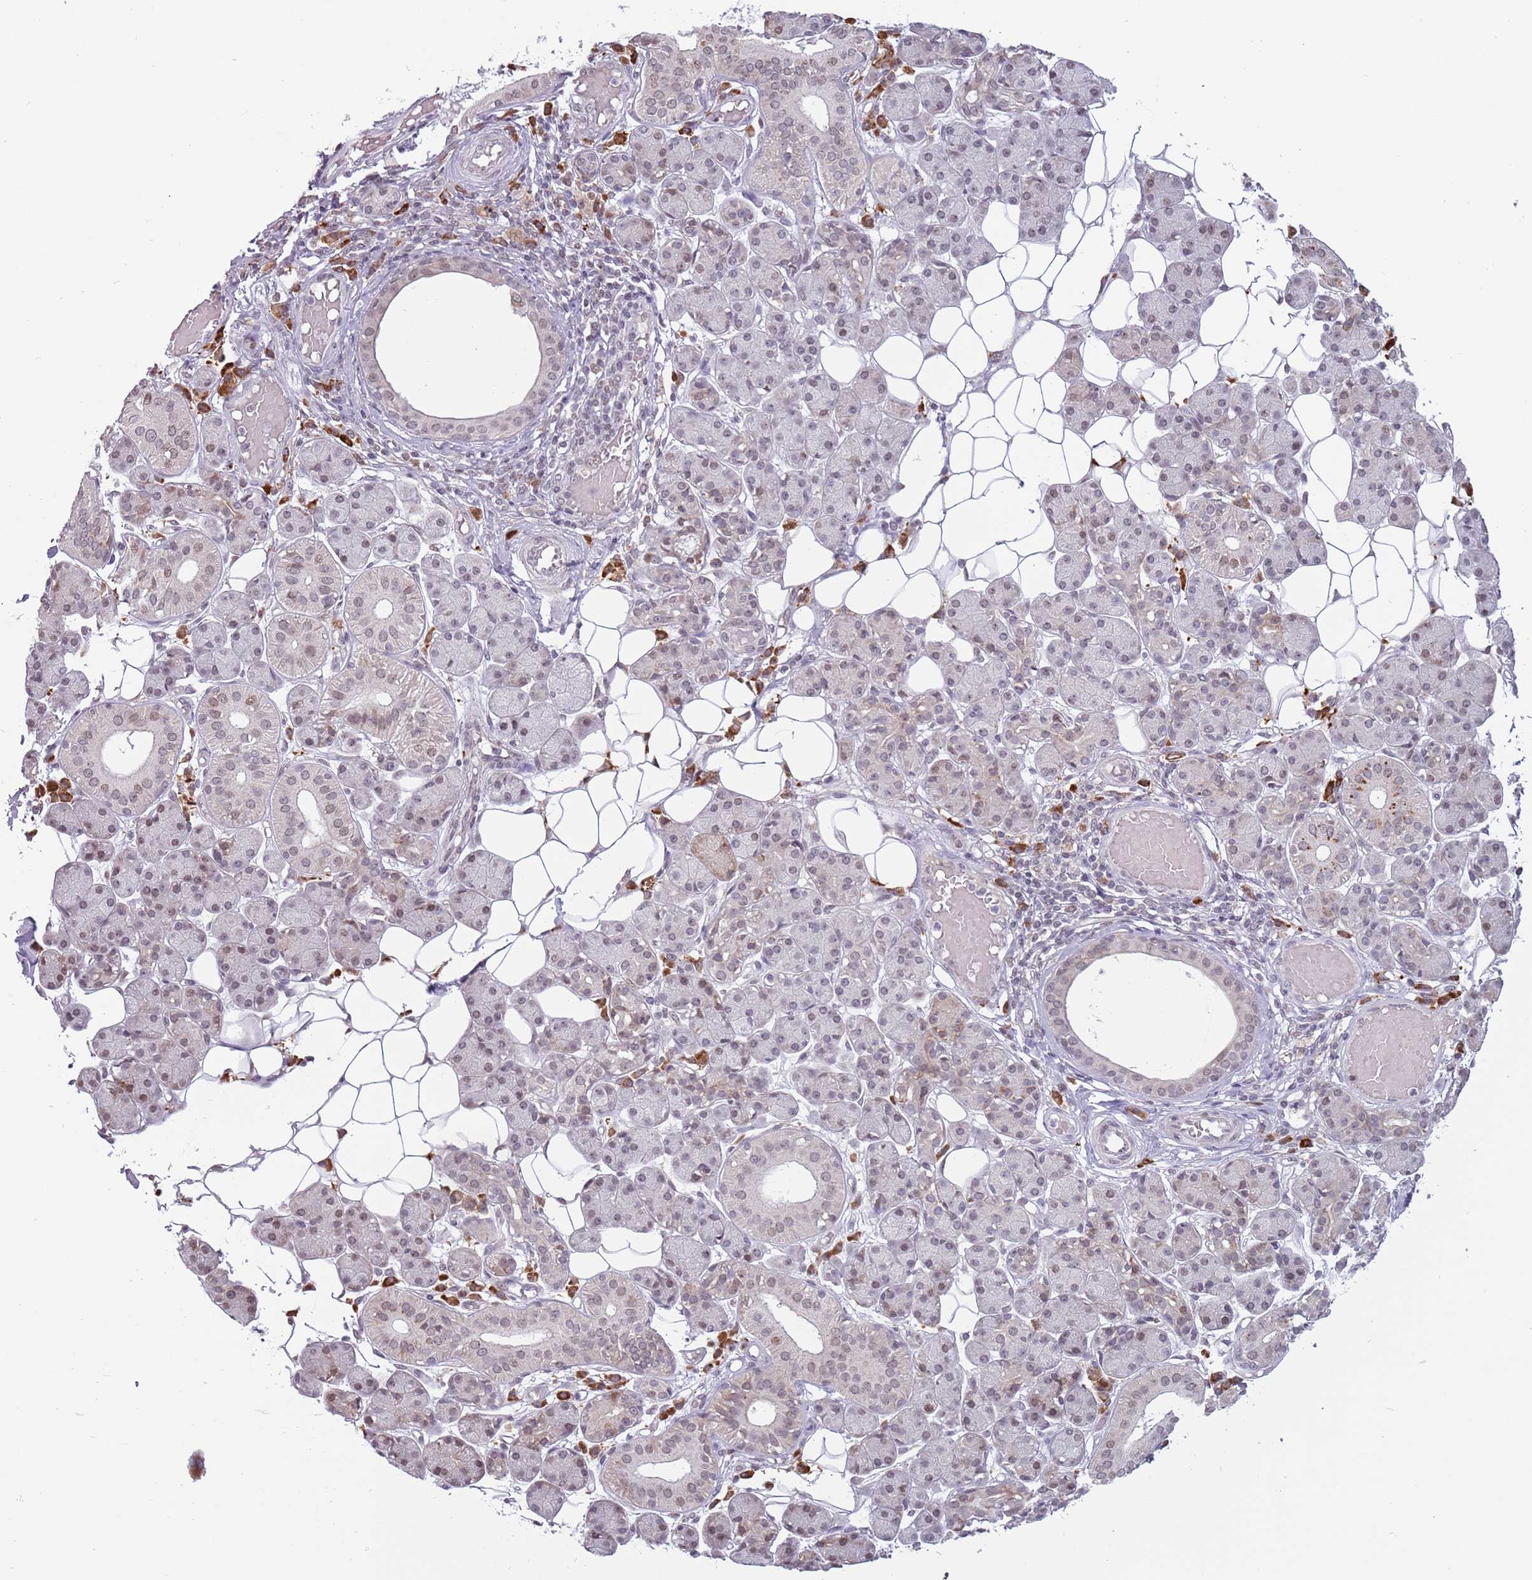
{"staining": {"intensity": "weak", "quantity": "<25%", "location": "nuclear"}, "tissue": "salivary gland", "cell_type": "Glandular cells", "image_type": "normal", "snomed": [{"axis": "morphology", "description": "Normal tissue, NOS"}, {"axis": "topography", "description": "Salivary gland"}], "caption": "A high-resolution micrograph shows immunohistochemistry (IHC) staining of unremarkable salivary gland, which shows no significant positivity in glandular cells.", "gene": "BARD1", "patient": {"sex": "female", "age": 33}}